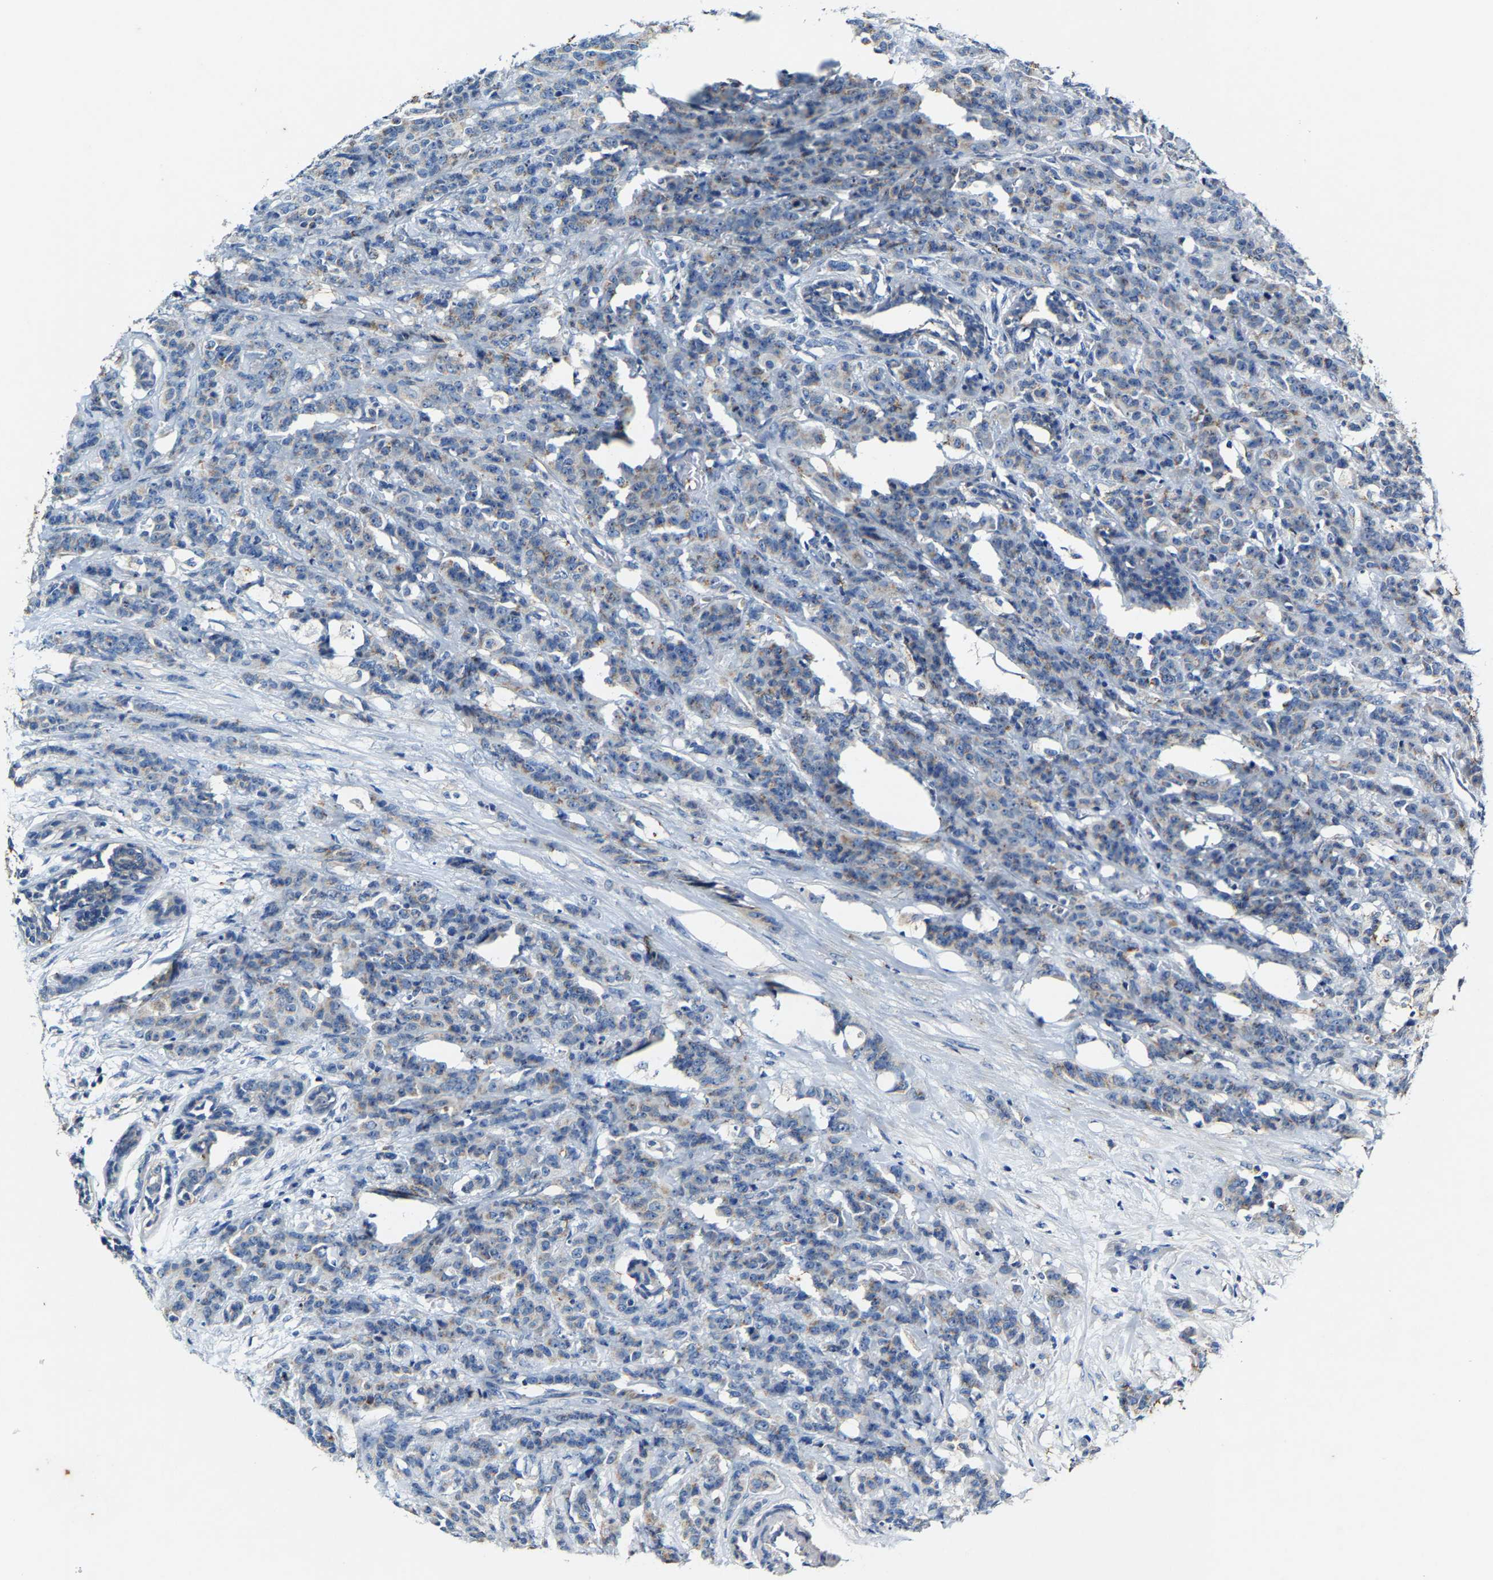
{"staining": {"intensity": "weak", "quantity": "25%-75%", "location": "cytoplasmic/membranous"}, "tissue": "breast cancer", "cell_type": "Tumor cells", "image_type": "cancer", "snomed": [{"axis": "morphology", "description": "Normal tissue, NOS"}, {"axis": "morphology", "description": "Duct carcinoma"}, {"axis": "topography", "description": "Breast"}], "caption": "Protein analysis of breast cancer tissue demonstrates weak cytoplasmic/membranous staining in approximately 25%-75% of tumor cells. (Brightfield microscopy of DAB IHC at high magnification).", "gene": "SLC25A25", "patient": {"sex": "female", "age": 40}}